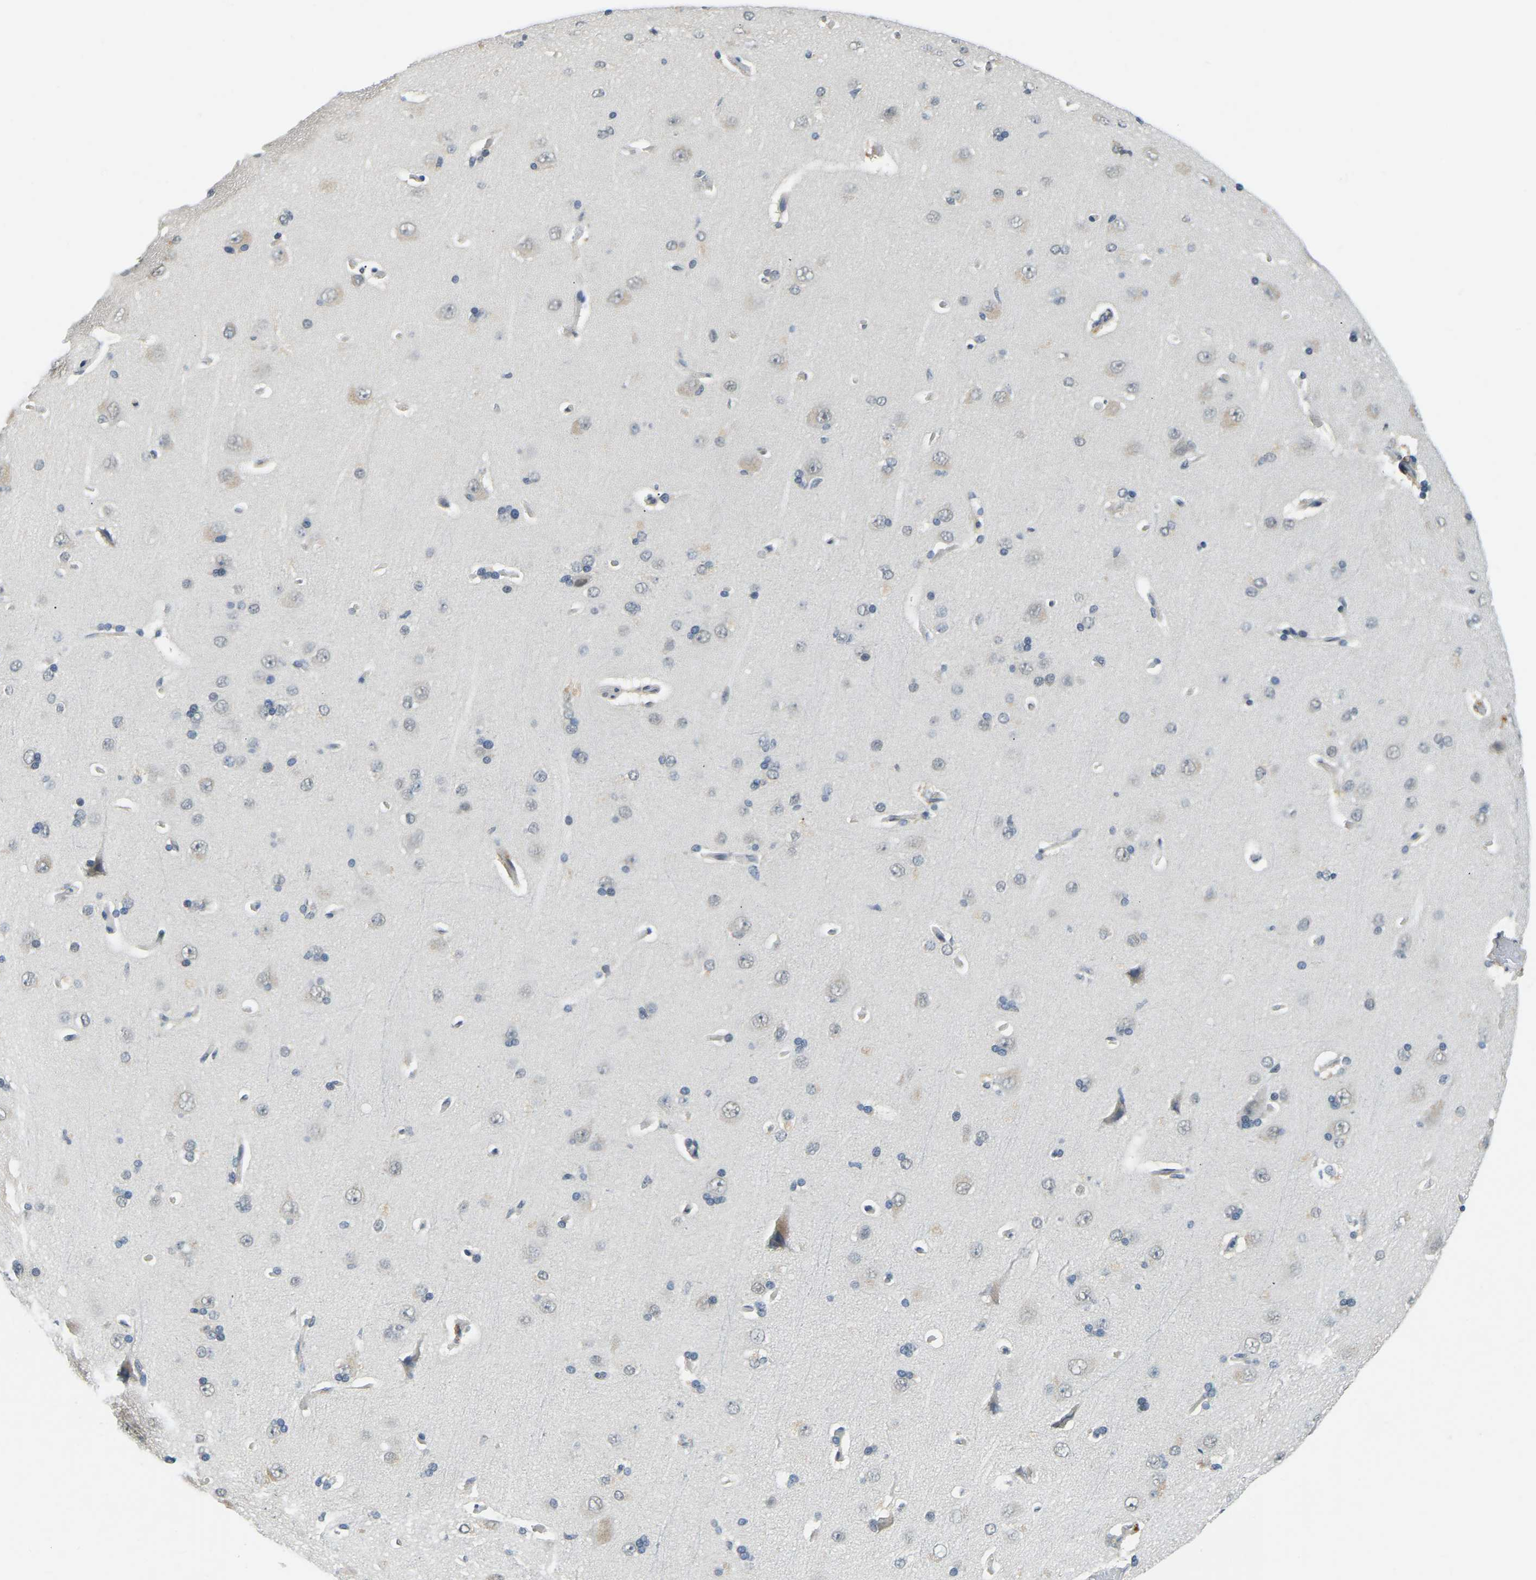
{"staining": {"intensity": "negative", "quantity": "none", "location": "none"}, "tissue": "cerebral cortex", "cell_type": "Endothelial cells", "image_type": "normal", "snomed": [{"axis": "morphology", "description": "Normal tissue, NOS"}, {"axis": "topography", "description": "Cerebral cortex"}], "caption": "Protein analysis of unremarkable cerebral cortex shows no significant expression in endothelial cells.", "gene": "AHNAK", "patient": {"sex": "male", "age": 62}}